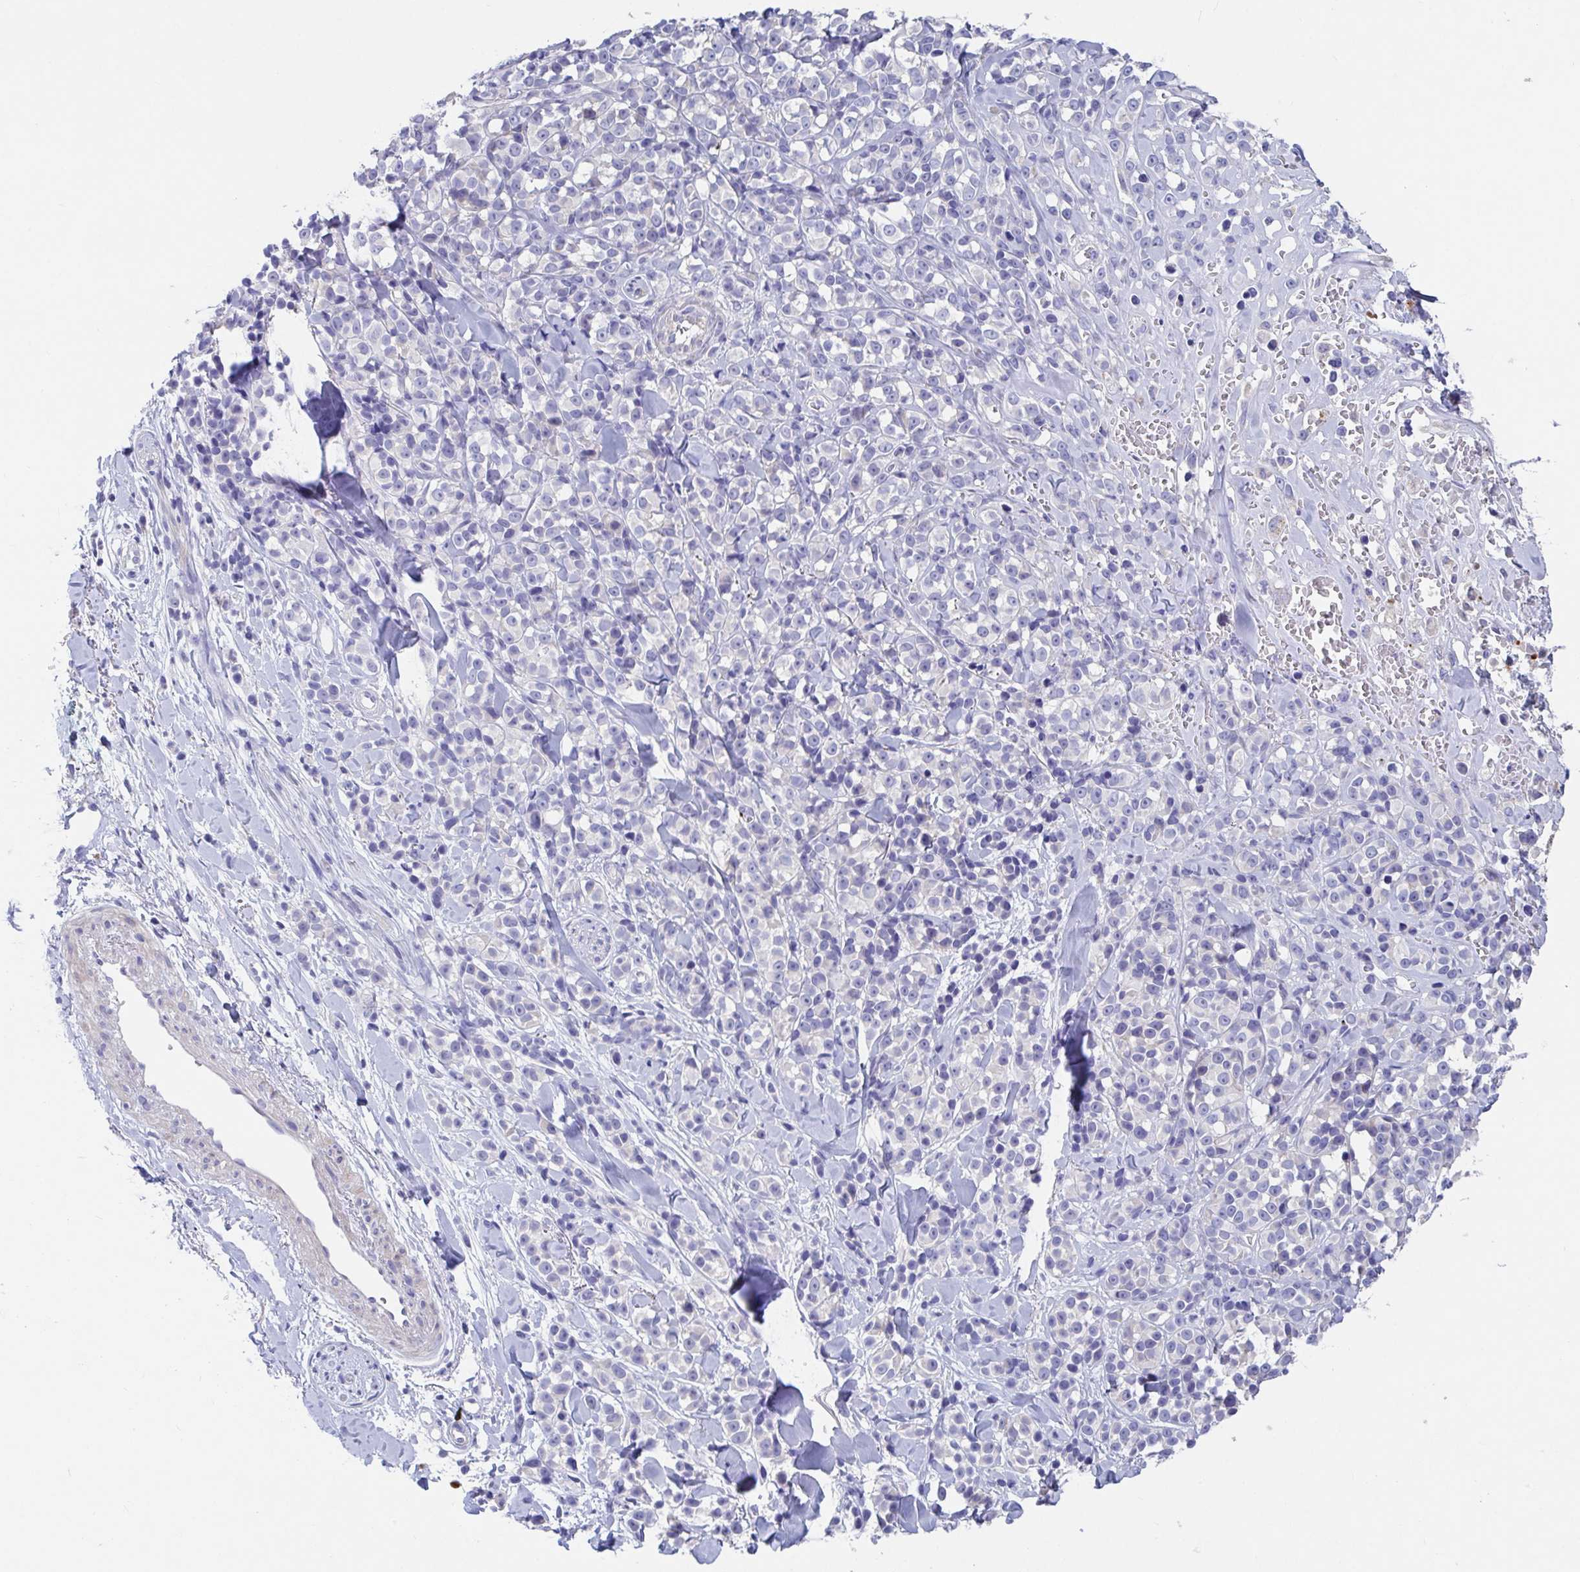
{"staining": {"intensity": "negative", "quantity": "none", "location": "none"}, "tissue": "melanoma", "cell_type": "Tumor cells", "image_type": "cancer", "snomed": [{"axis": "morphology", "description": "Malignant melanoma, NOS"}, {"axis": "topography", "description": "Skin"}], "caption": "Tumor cells are negative for brown protein staining in melanoma.", "gene": "ZNF561", "patient": {"sex": "male", "age": 85}}